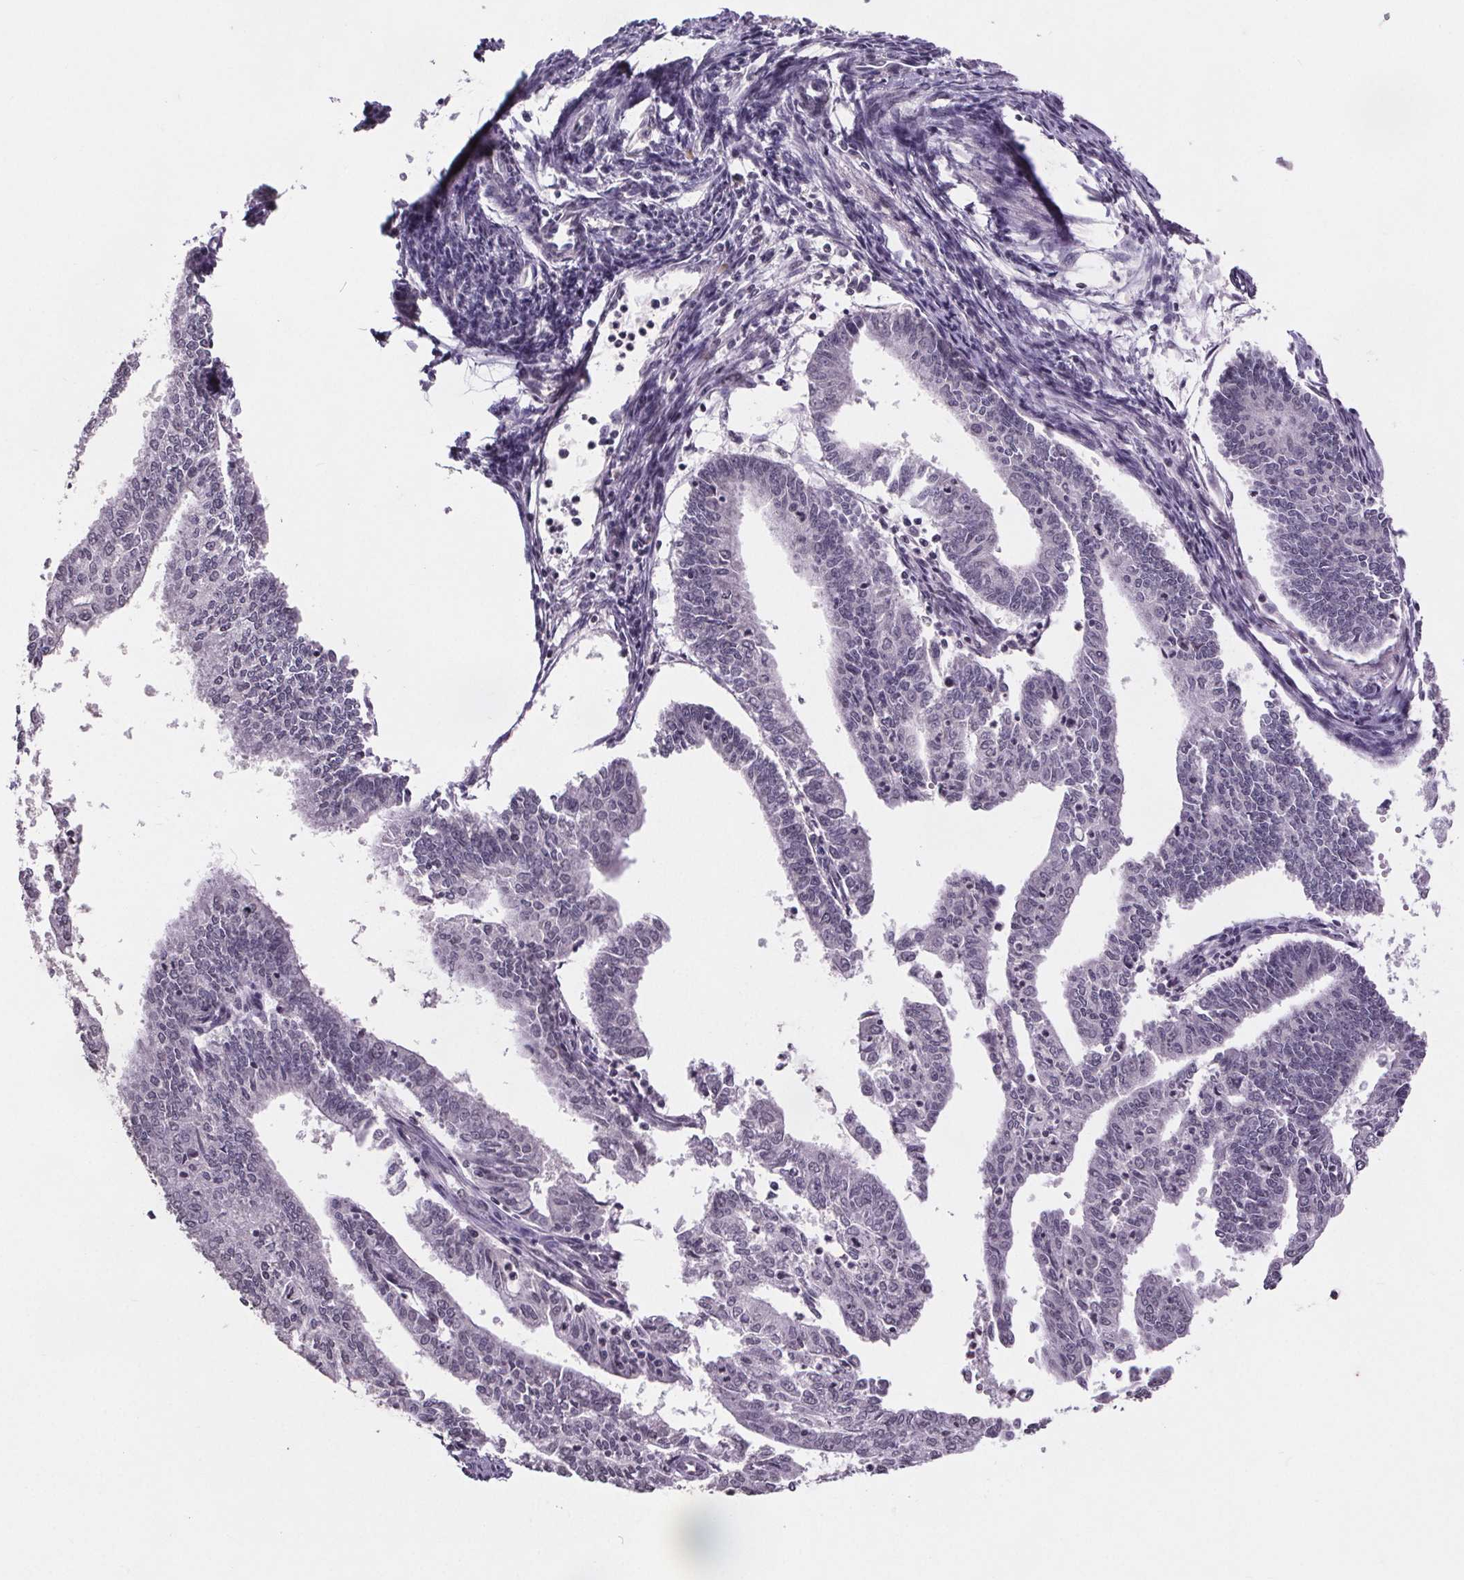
{"staining": {"intensity": "negative", "quantity": "none", "location": "none"}, "tissue": "endometrial cancer", "cell_type": "Tumor cells", "image_type": "cancer", "snomed": [{"axis": "morphology", "description": "Adenocarcinoma, NOS"}, {"axis": "topography", "description": "Endometrium"}], "caption": "An image of endometrial adenocarcinoma stained for a protein exhibits no brown staining in tumor cells.", "gene": "NKX6-1", "patient": {"sex": "female", "age": 61}}